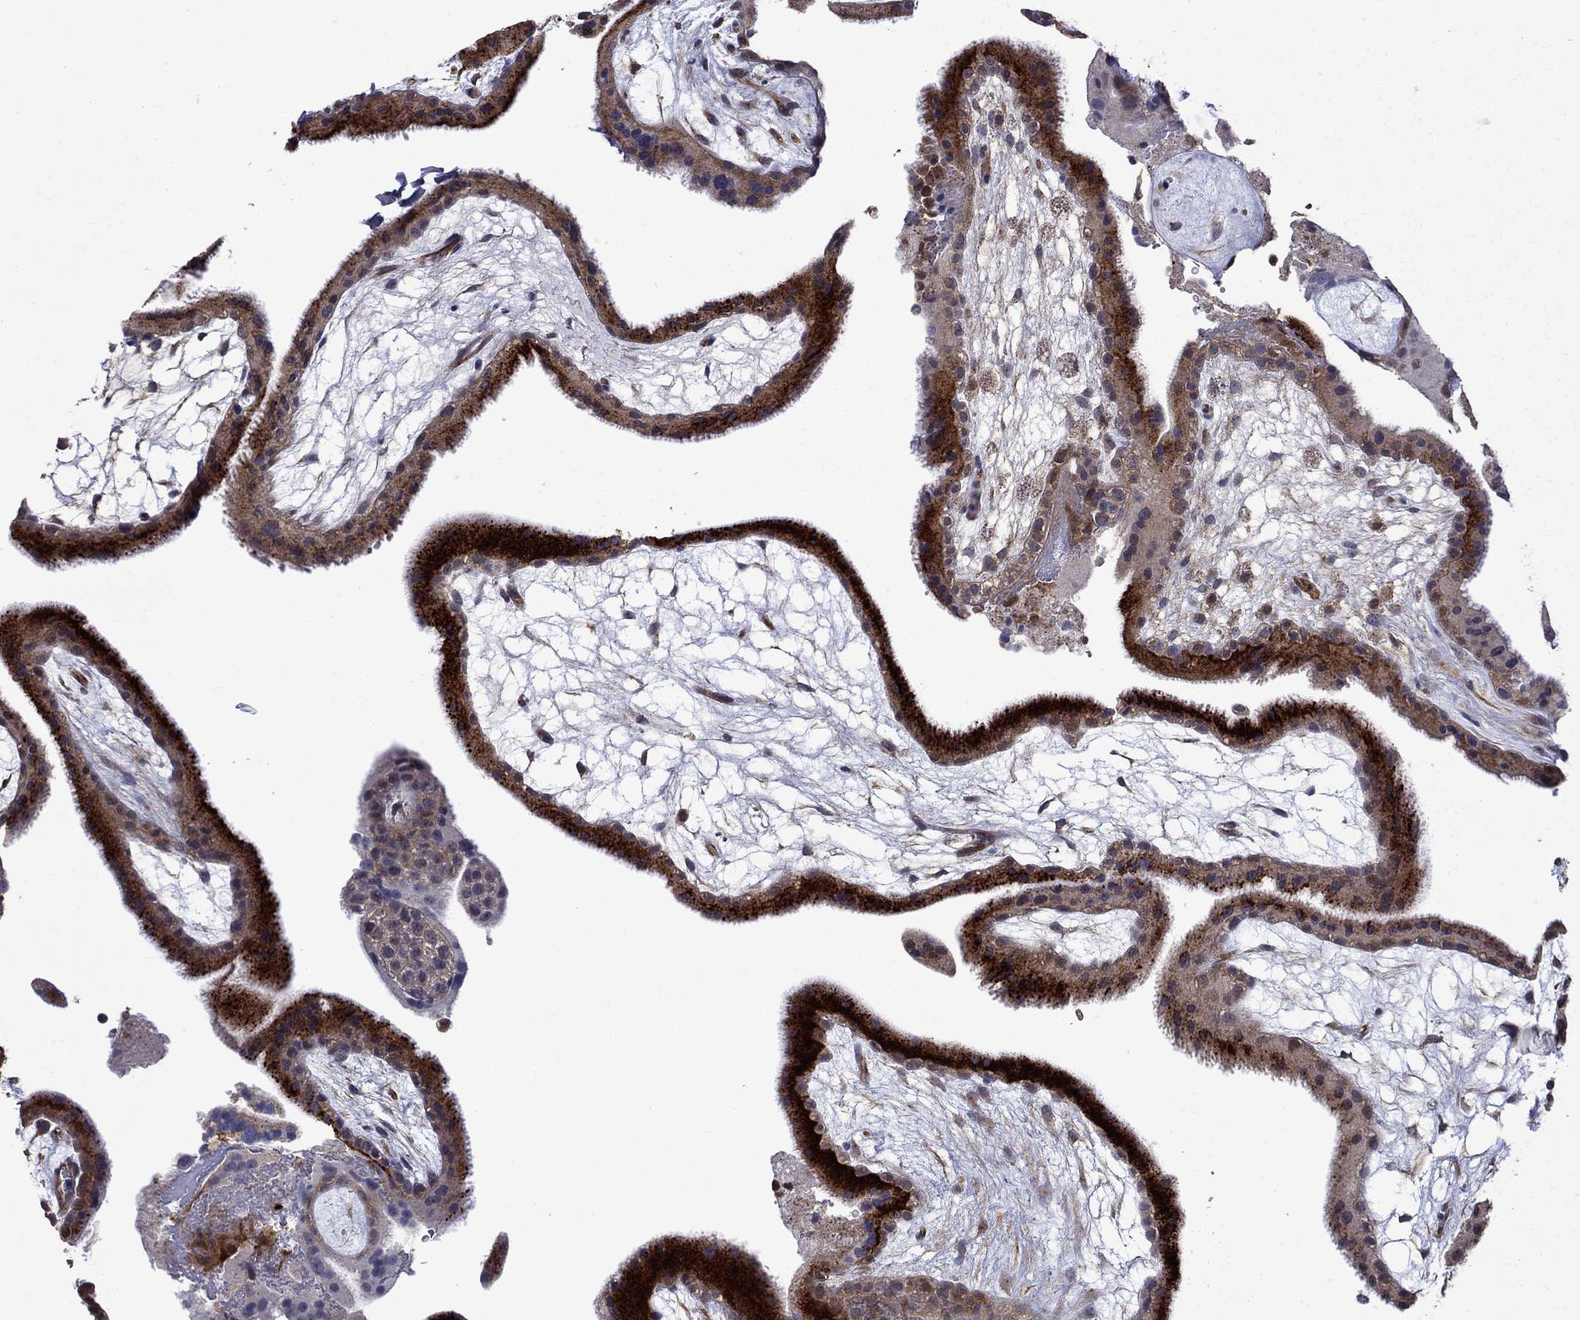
{"staining": {"intensity": "weak", "quantity": "25%-75%", "location": "cytoplasmic/membranous"}, "tissue": "placenta", "cell_type": "Decidual cells", "image_type": "normal", "snomed": [{"axis": "morphology", "description": "Normal tissue, NOS"}, {"axis": "topography", "description": "Placenta"}], "caption": "Decidual cells show low levels of weak cytoplasmic/membranous positivity in approximately 25%-75% of cells in benign placenta. The staining was performed using DAB (3,3'-diaminobenzidine), with brown indicating positive protein expression. Nuclei are stained blue with hematoxylin.", "gene": "TPMT", "patient": {"sex": "female", "age": 19}}